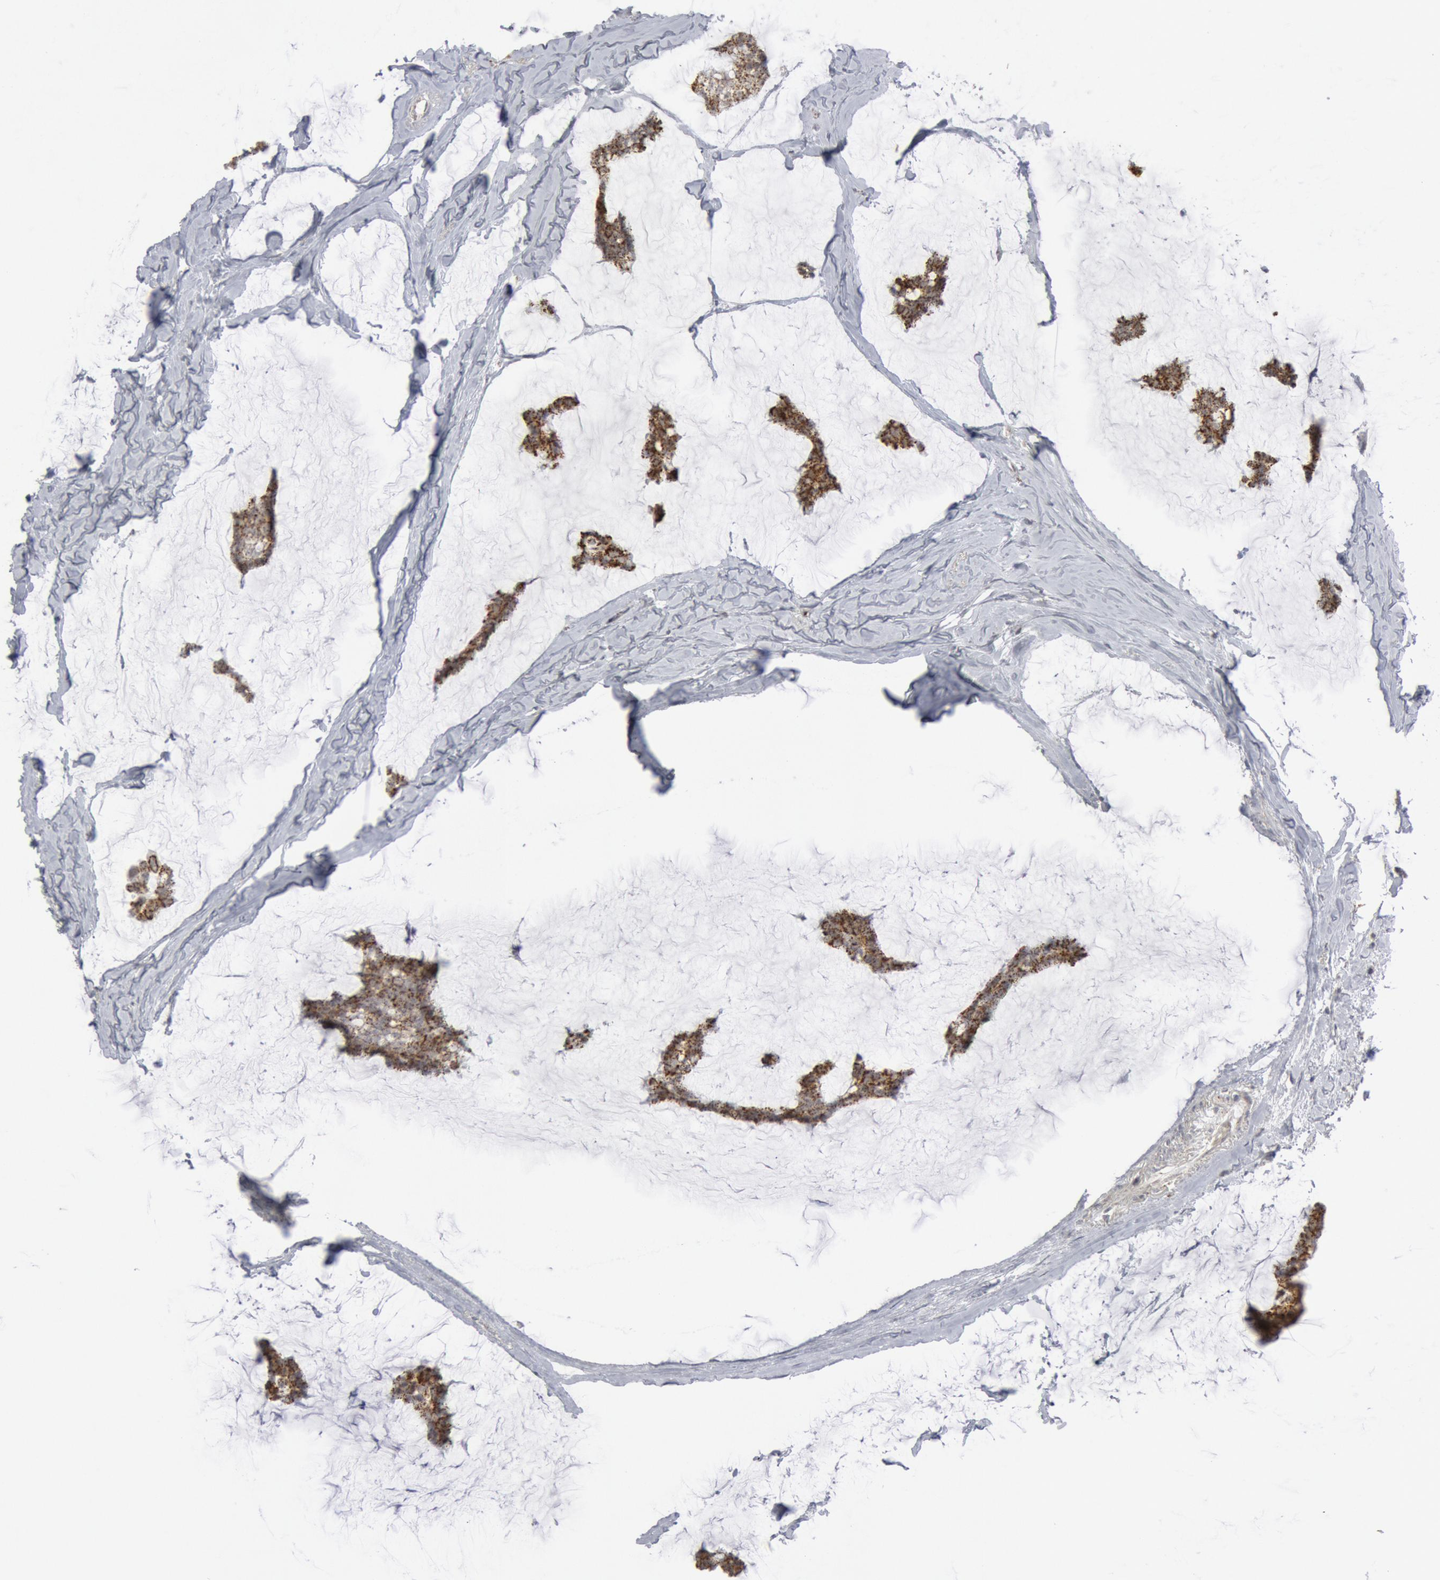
{"staining": {"intensity": "moderate", "quantity": ">75%", "location": "cytoplasmic/membranous"}, "tissue": "breast cancer", "cell_type": "Tumor cells", "image_type": "cancer", "snomed": [{"axis": "morphology", "description": "Duct carcinoma"}, {"axis": "topography", "description": "Breast"}], "caption": "This histopathology image reveals IHC staining of human breast infiltrating ductal carcinoma, with medium moderate cytoplasmic/membranous positivity in approximately >75% of tumor cells.", "gene": "CASP9", "patient": {"sex": "female", "age": 93}}